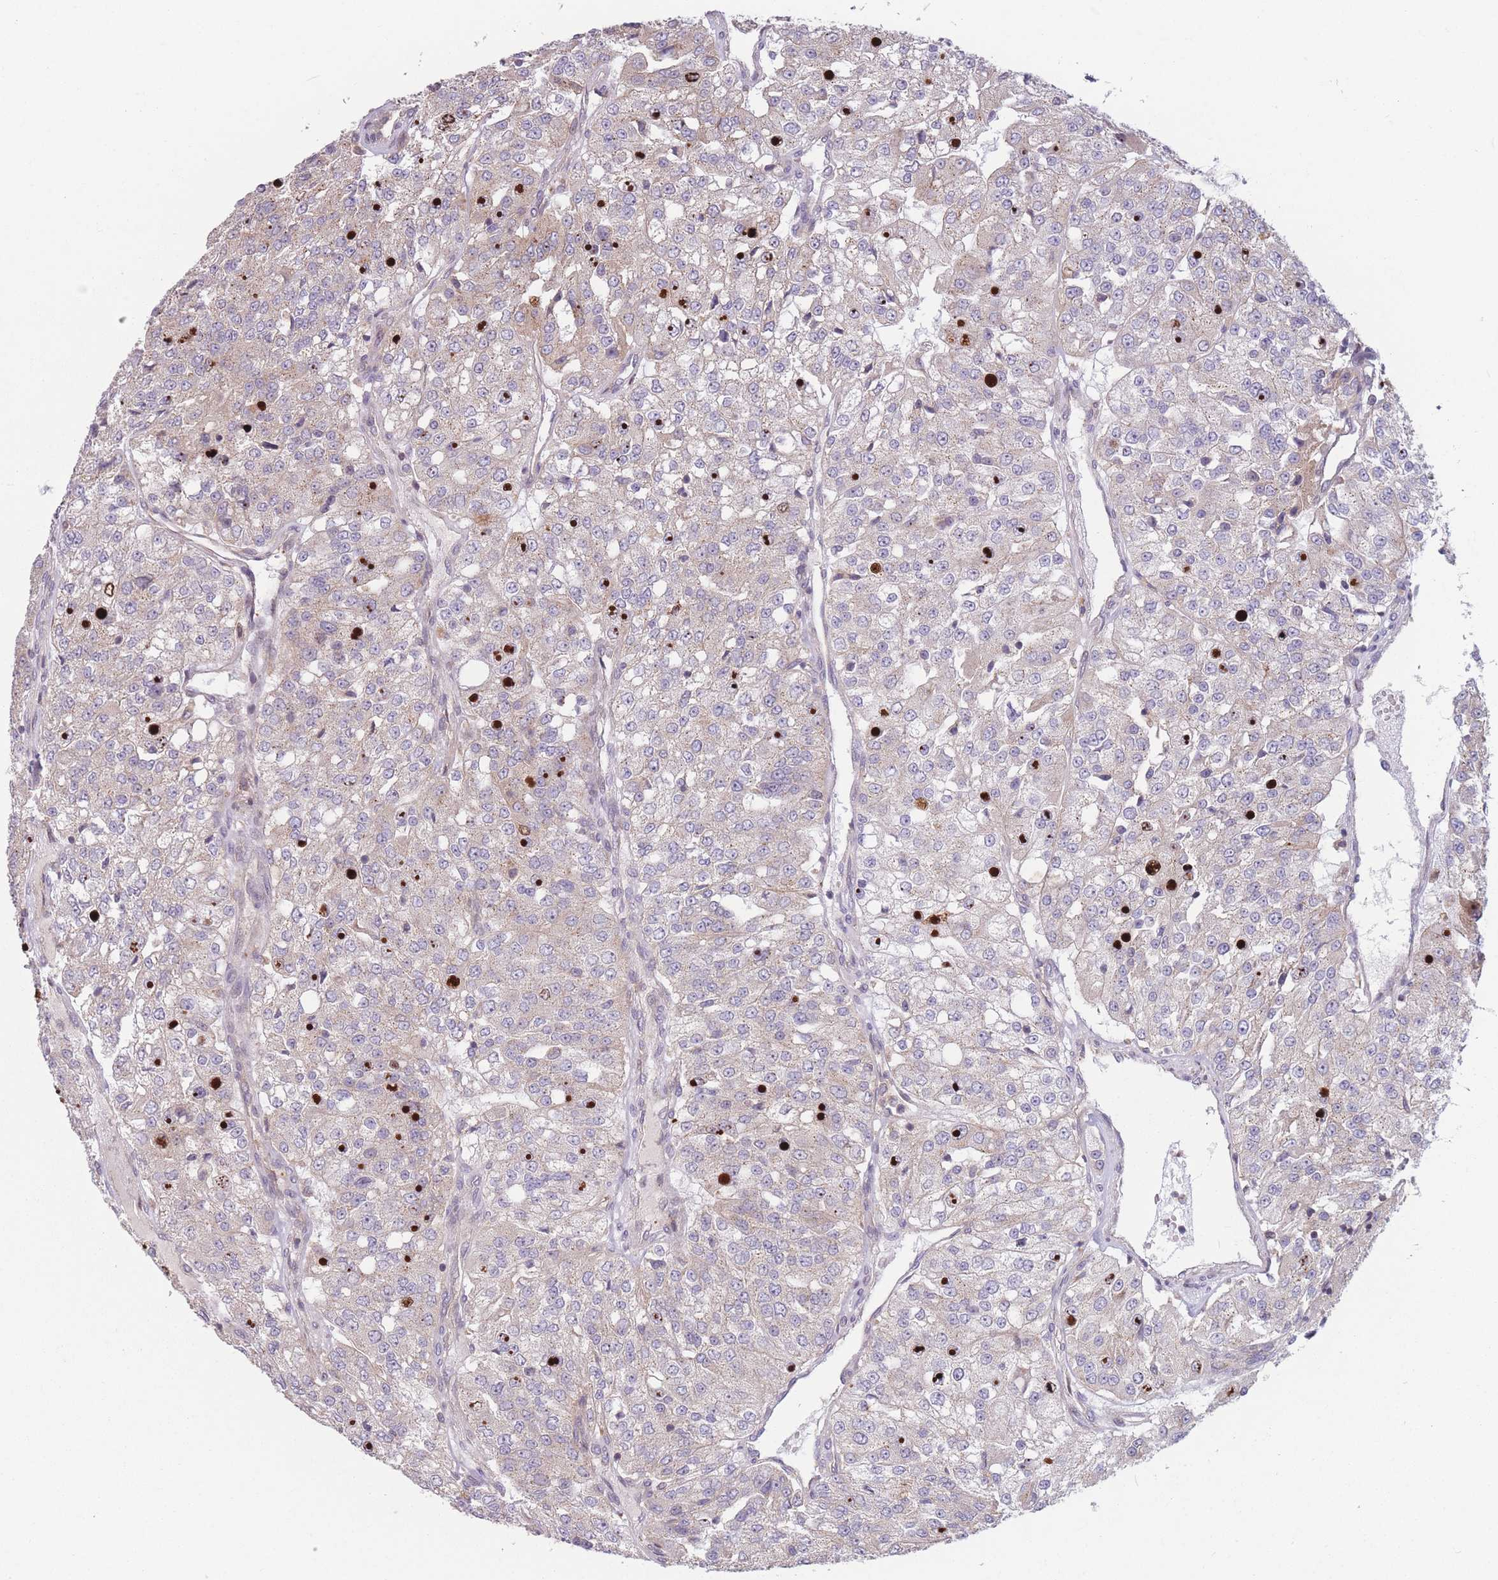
{"staining": {"intensity": "strong", "quantity": "<25%", "location": "cytoplasmic/membranous"}, "tissue": "renal cancer", "cell_type": "Tumor cells", "image_type": "cancer", "snomed": [{"axis": "morphology", "description": "Adenocarcinoma, NOS"}, {"axis": "topography", "description": "Kidney"}], "caption": "About <25% of tumor cells in human renal cancer (adenocarcinoma) demonstrate strong cytoplasmic/membranous protein positivity as visualized by brown immunohistochemical staining.", "gene": "WASHC2A", "patient": {"sex": "female", "age": 63}}